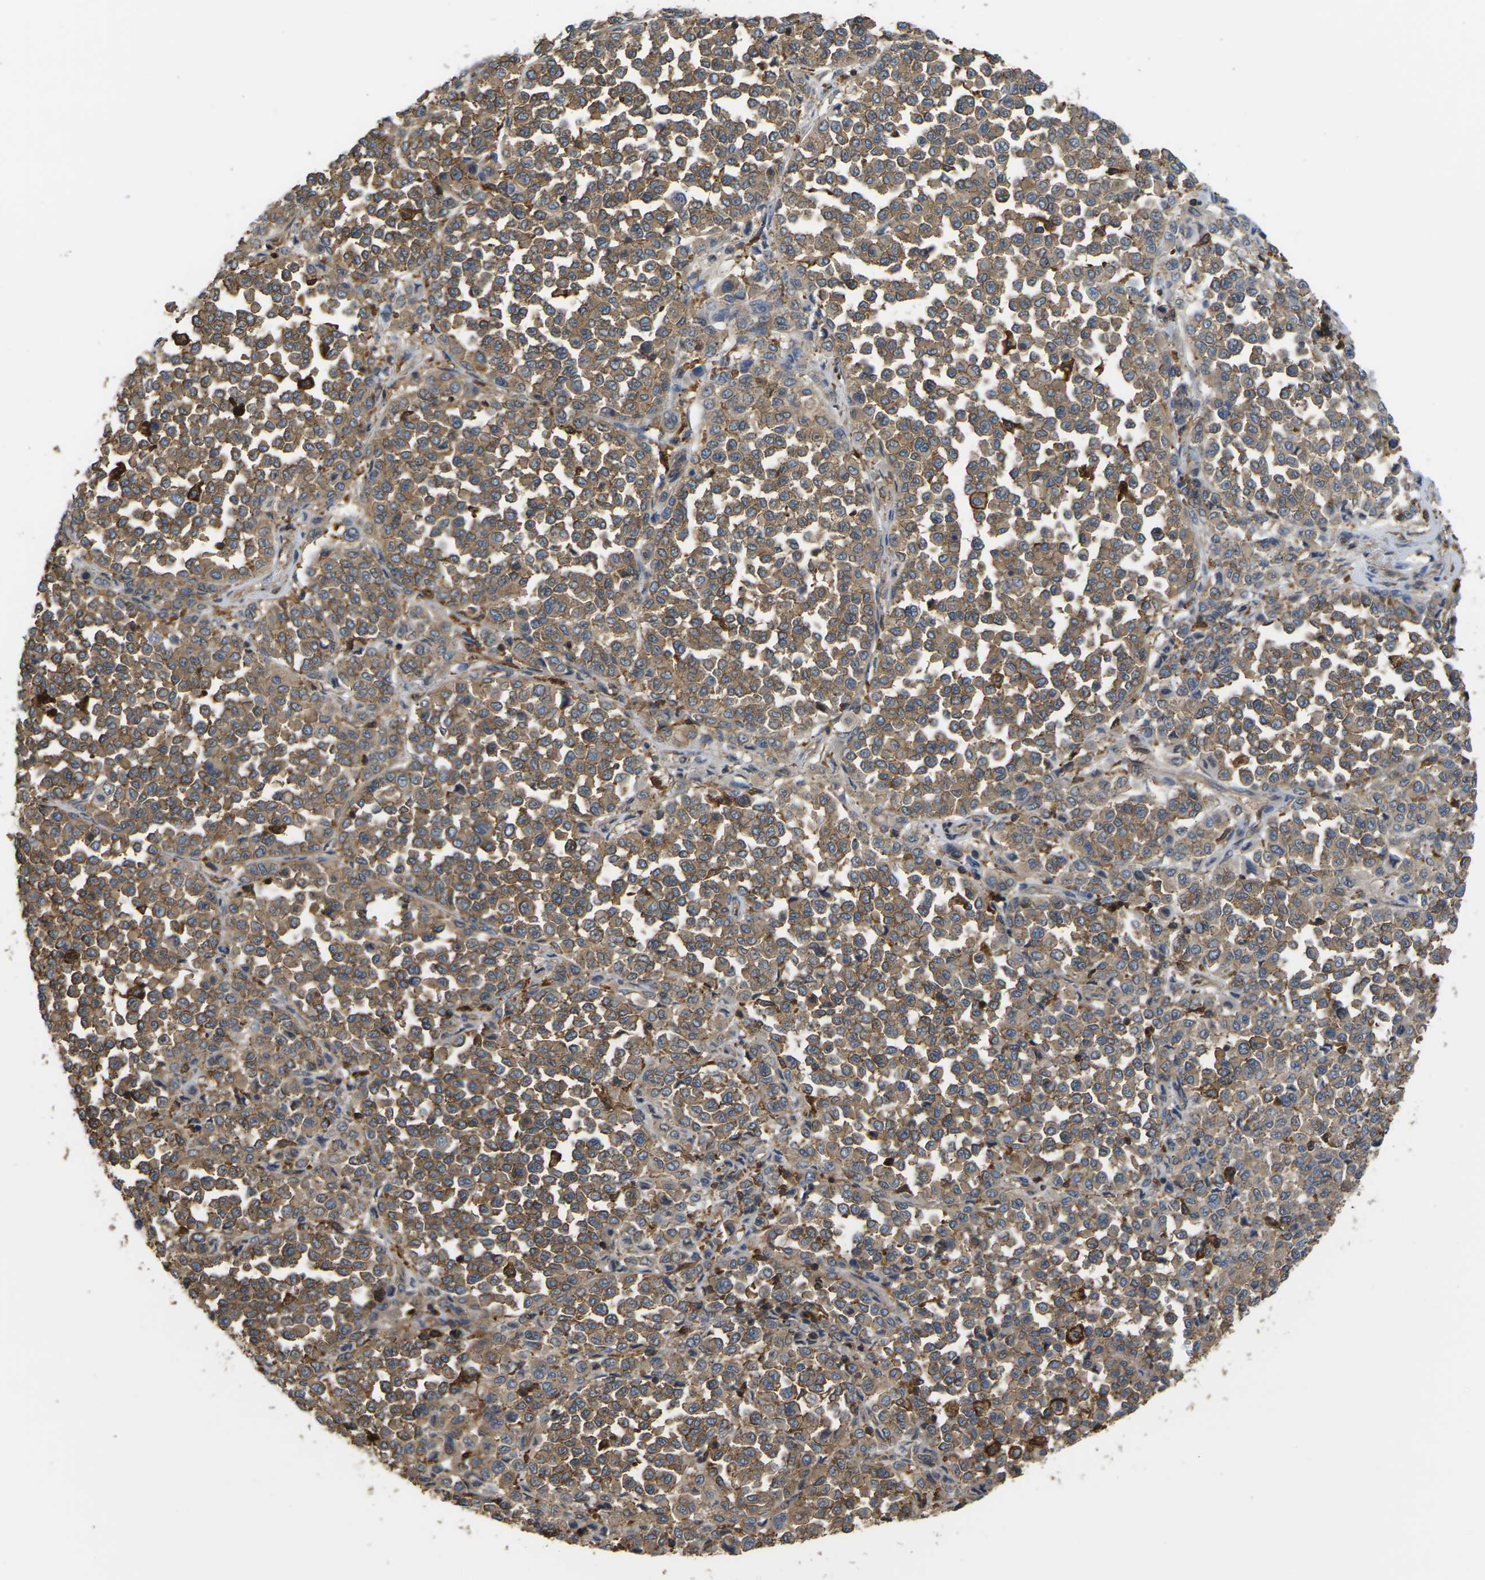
{"staining": {"intensity": "moderate", "quantity": ">75%", "location": "cytoplasmic/membranous"}, "tissue": "melanoma", "cell_type": "Tumor cells", "image_type": "cancer", "snomed": [{"axis": "morphology", "description": "Malignant melanoma, Metastatic site"}, {"axis": "topography", "description": "Pancreas"}], "caption": "Protein staining of melanoma tissue shows moderate cytoplasmic/membranous staining in about >75% of tumor cells.", "gene": "IQGAP1", "patient": {"sex": "female", "age": 30}}